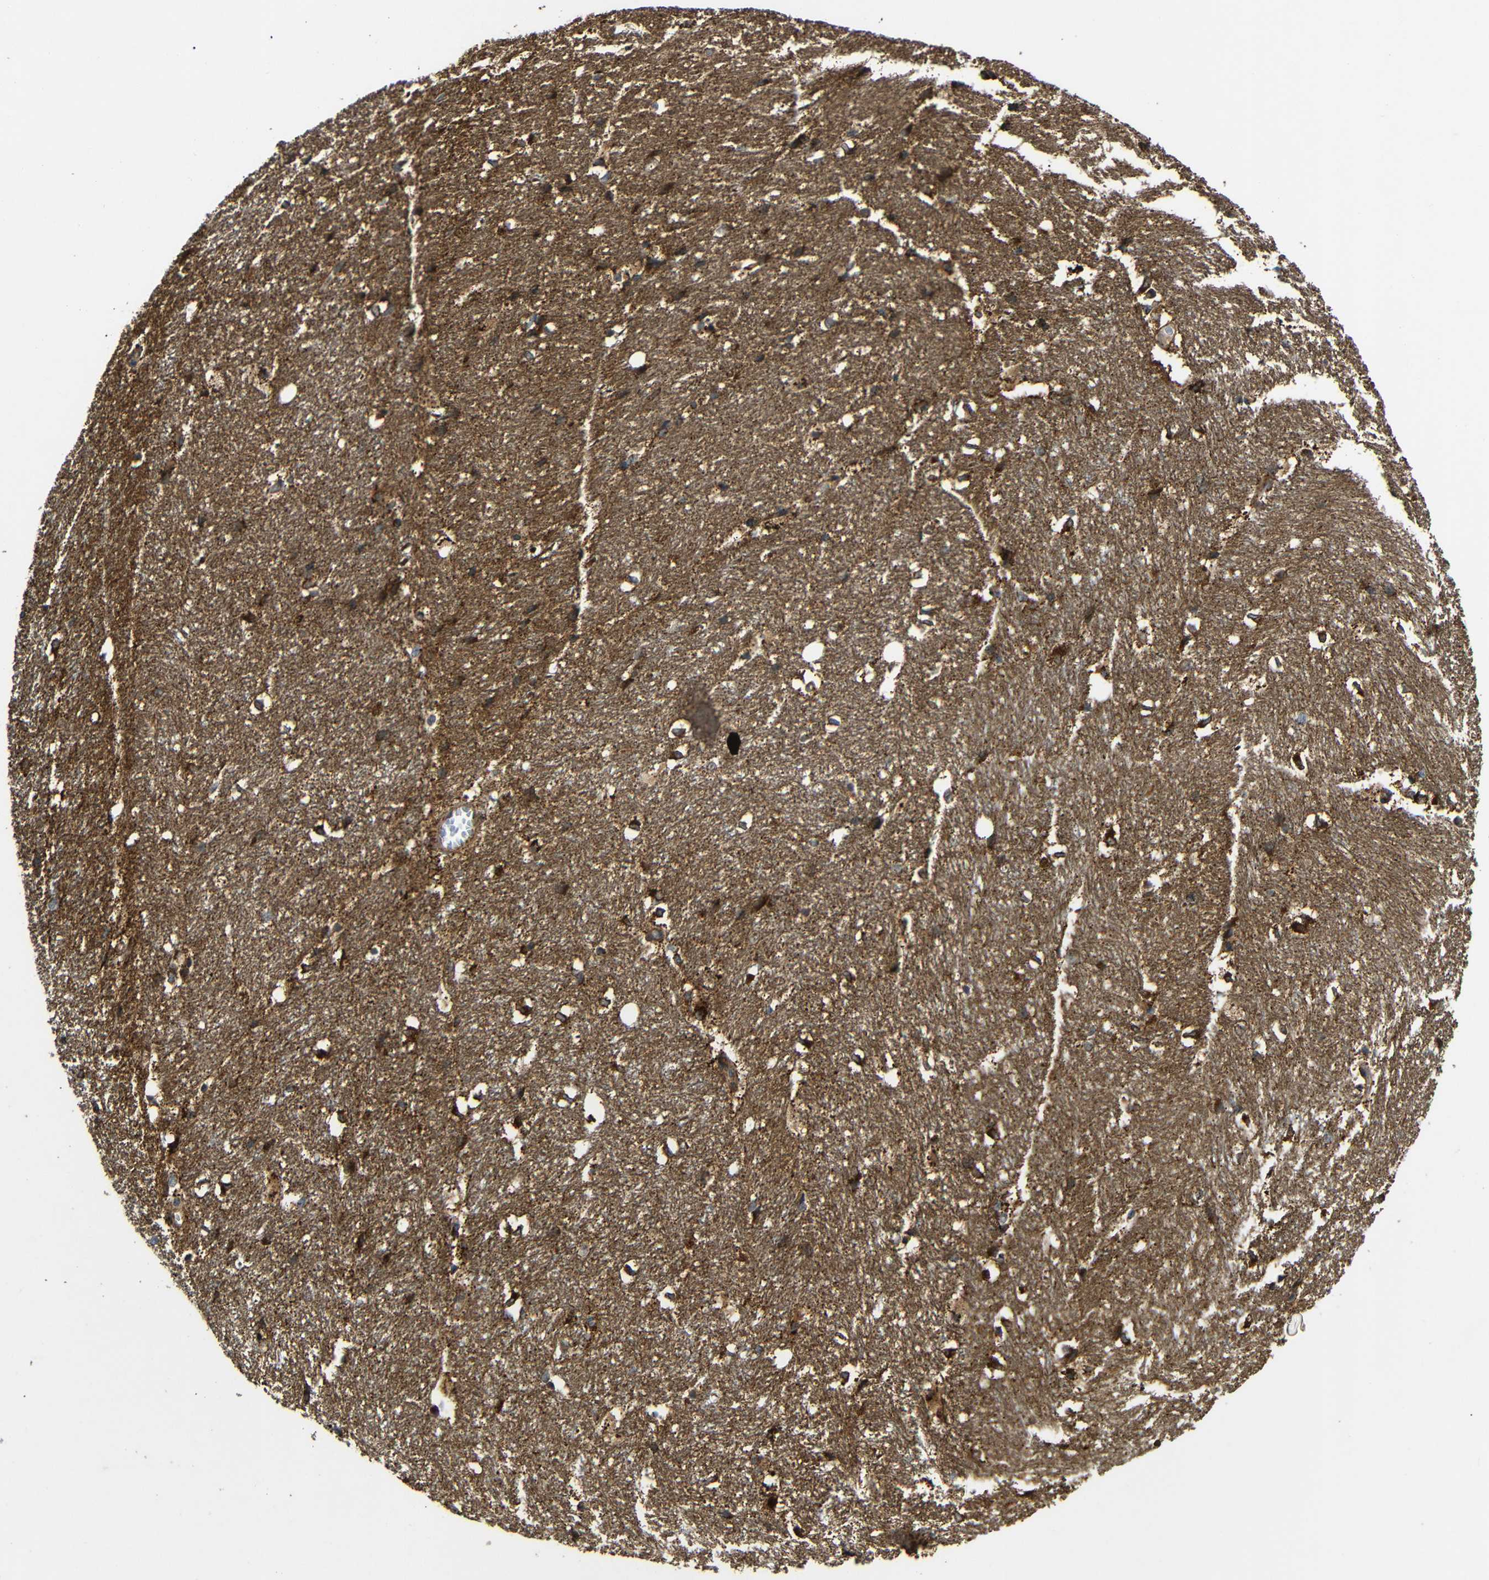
{"staining": {"intensity": "strong", "quantity": ">75%", "location": "cytoplasmic/membranous"}, "tissue": "hippocampus", "cell_type": "Glial cells", "image_type": "normal", "snomed": [{"axis": "morphology", "description": "Normal tissue, NOS"}, {"axis": "topography", "description": "Hippocampus"}], "caption": "This is a micrograph of immunohistochemistry (IHC) staining of benign hippocampus, which shows strong positivity in the cytoplasmic/membranous of glial cells.", "gene": "KANK4", "patient": {"sex": "female", "age": 19}}